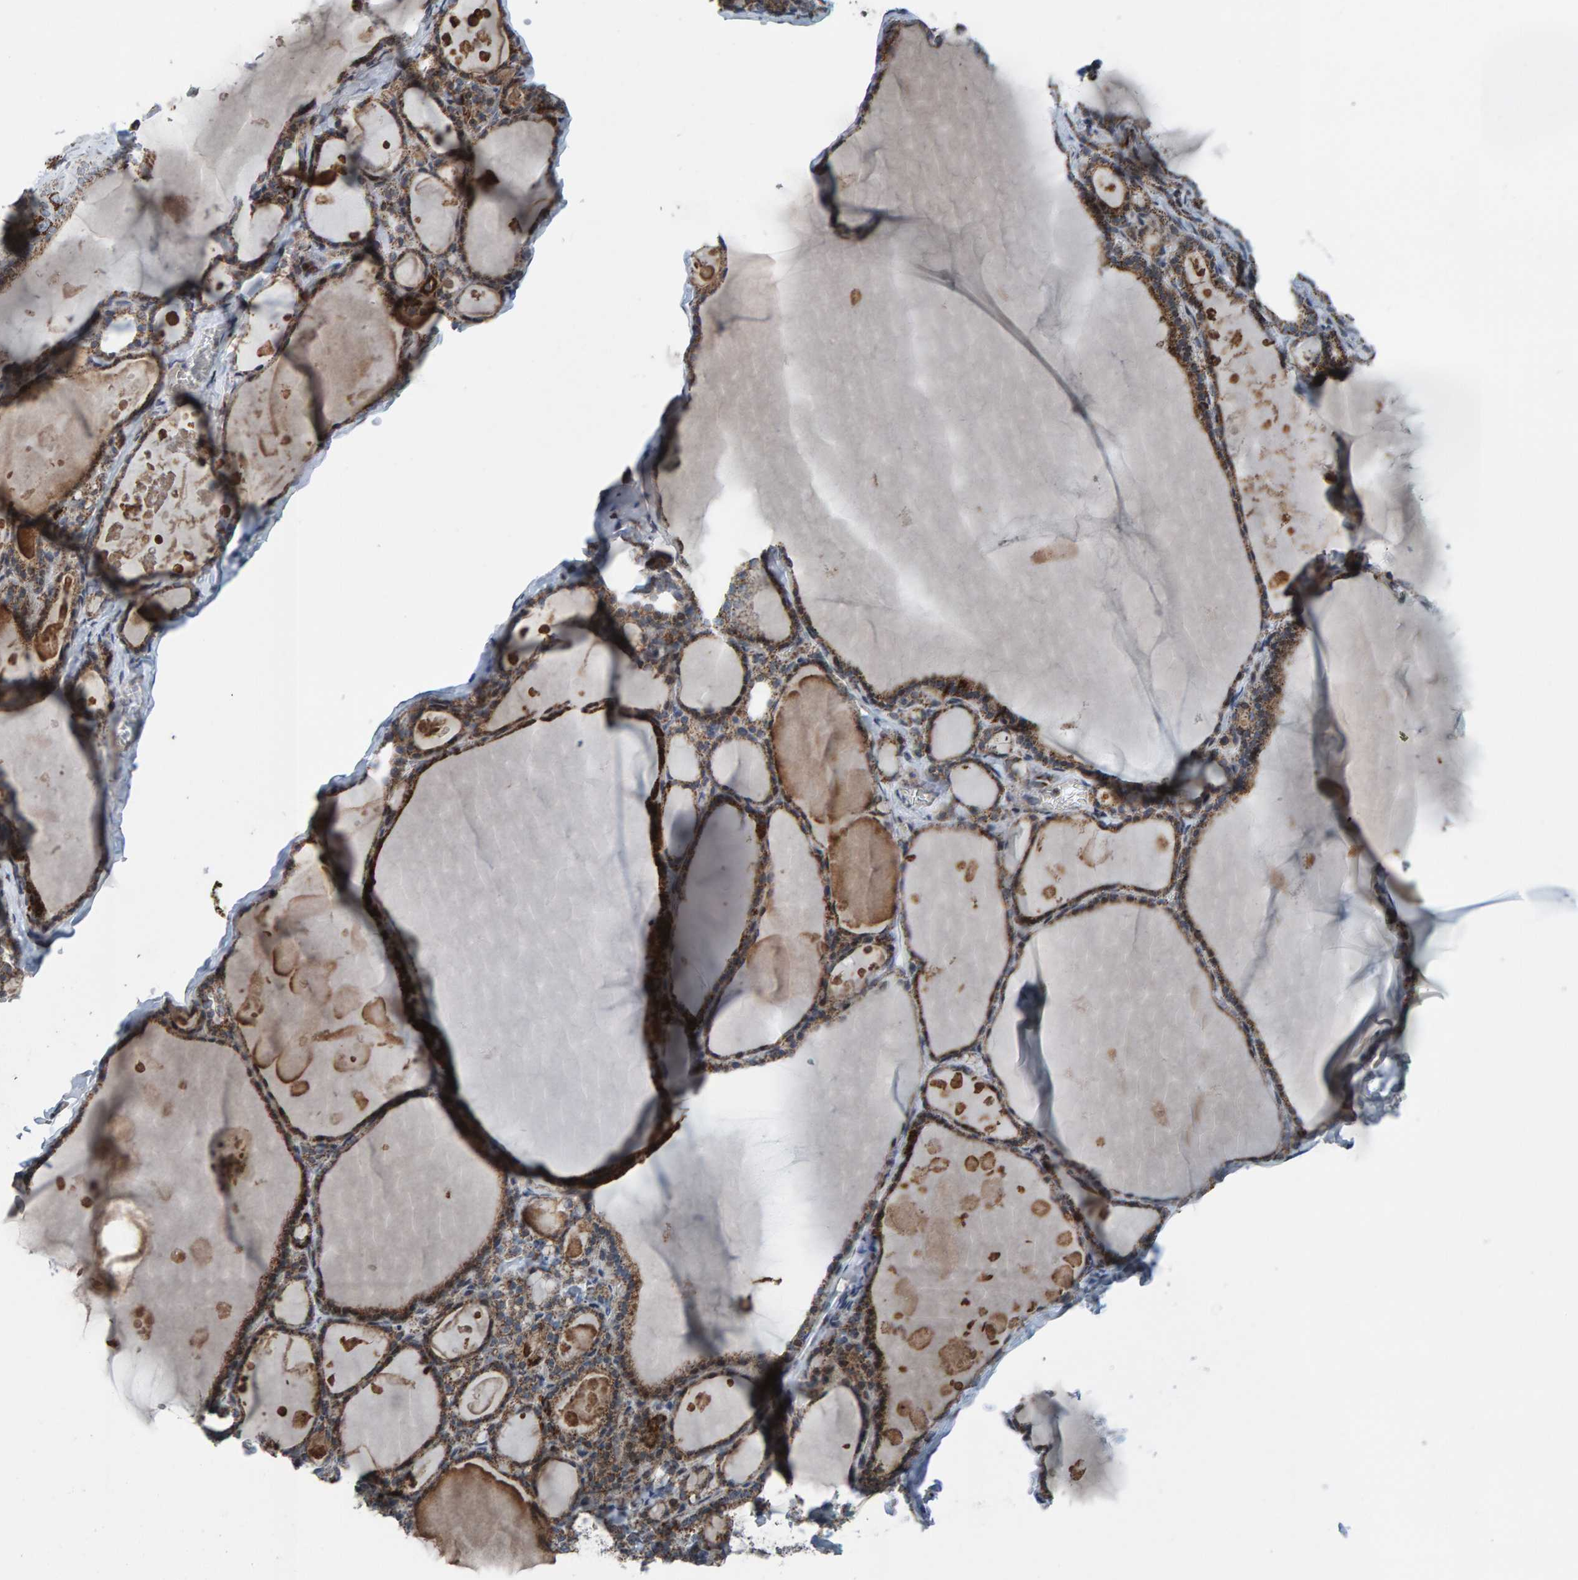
{"staining": {"intensity": "moderate", "quantity": ">75%", "location": "cytoplasmic/membranous"}, "tissue": "thyroid gland", "cell_type": "Glandular cells", "image_type": "normal", "snomed": [{"axis": "morphology", "description": "Normal tissue, NOS"}, {"axis": "topography", "description": "Thyroid gland"}], "caption": "Thyroid gland stained with immunohistochemistry shows moderate cytoplasmic/membranous expression in about >75% of glandular cells. (brown staining indicates protein expression, while blue staining denotes nuclei).", "gene": "ZNF48", "patient": {"sex": "male", "age": 56}}